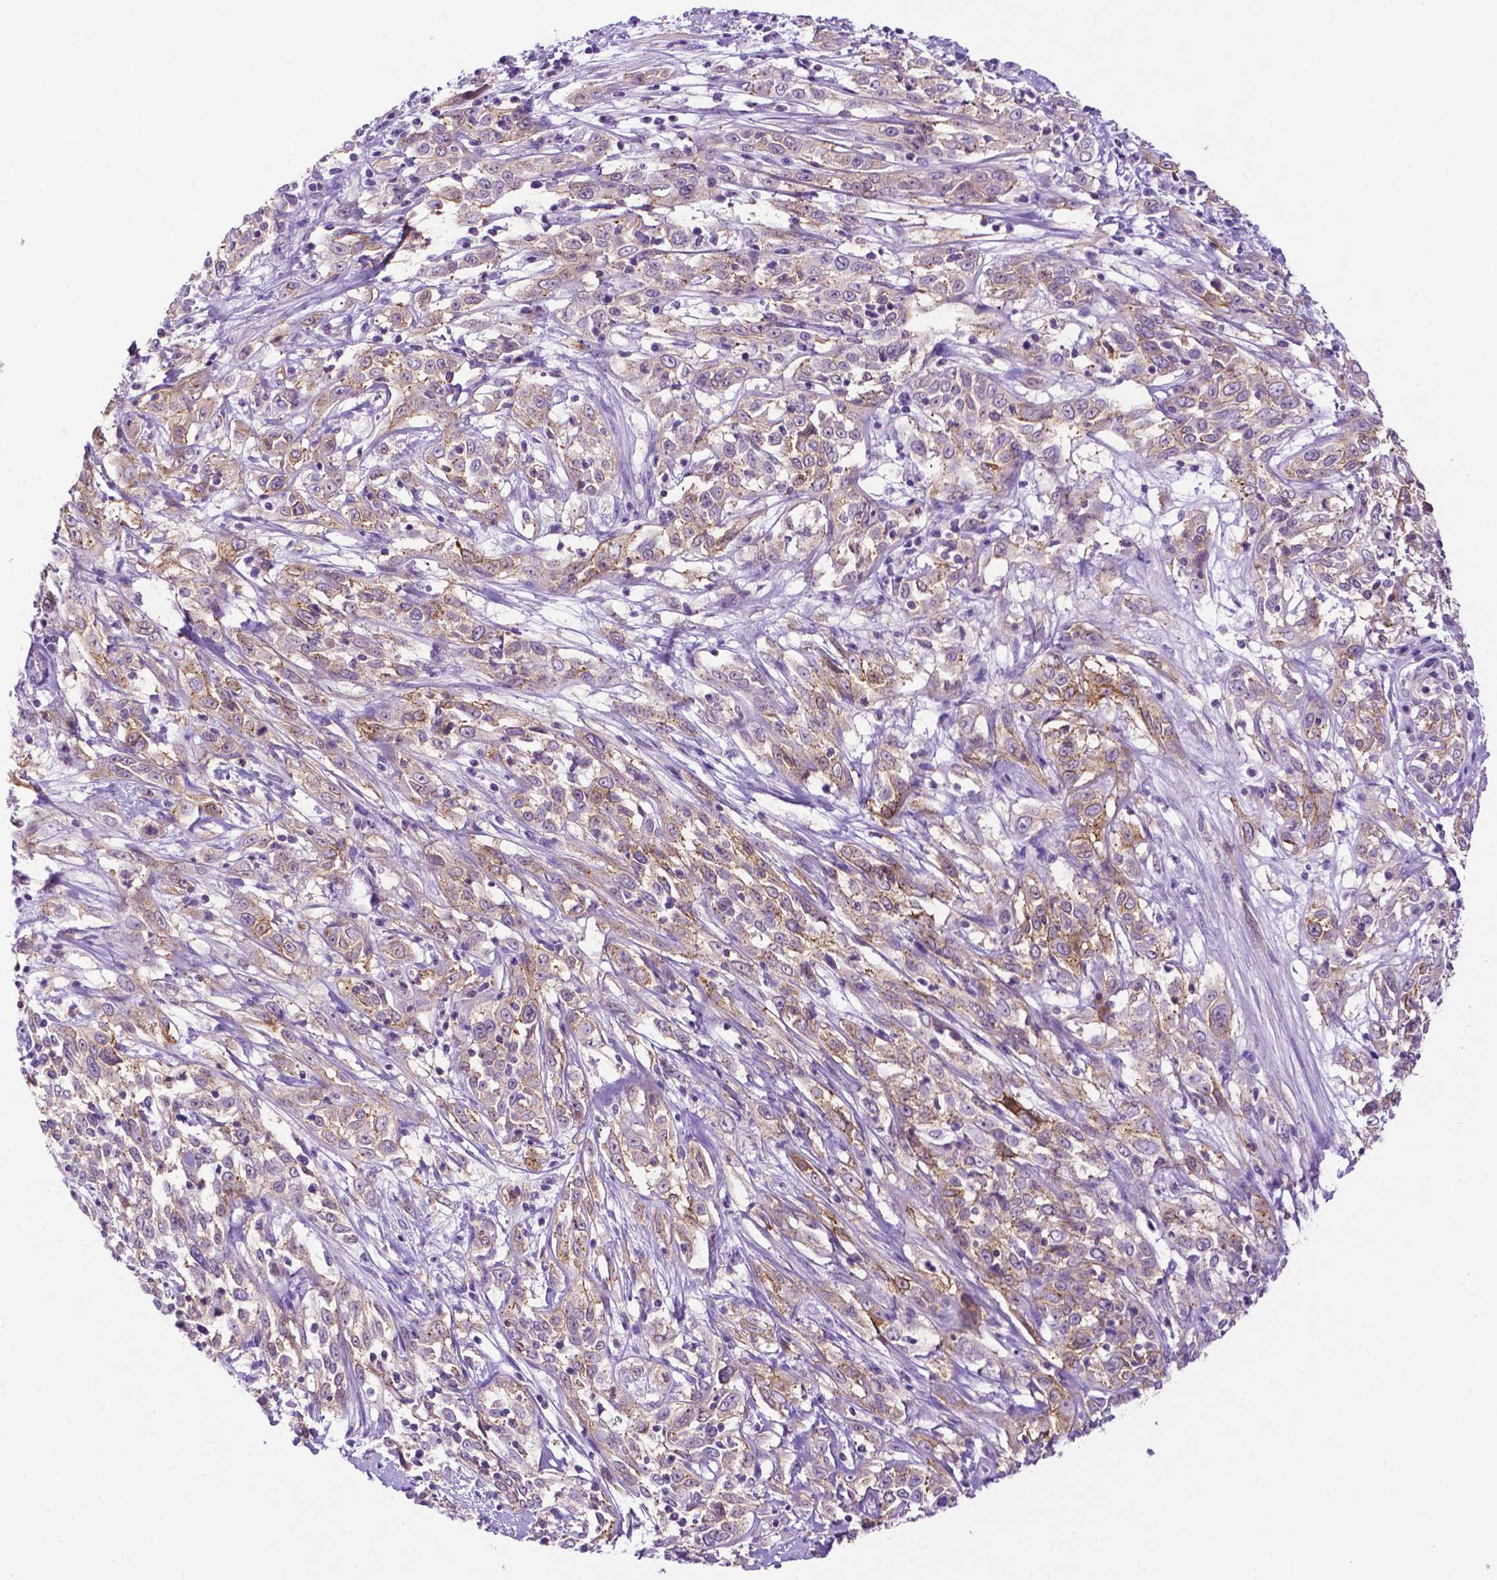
{"staining": {"intensity": "weak", "quantity": "25%-75%", "location": "cytoplasmic/membranous"}, "tissue": "cervical cancer", "cell_type": "Tumor cells", "image_type": "cancer", "snomed": [{"axis": "morphology", "description": "Adenocarcinoma, NOS"}, {"axis": "topography", "description": "Cervix"}], "caption": "A micrograph showing weak cytoplasmic/membranous expression in about 25%-75% of tumor cells in cervical cancer, as visualized by brown immunohistochemical staining.", "gene": "TACSTD2", "patient": {"sex": "female", "age": 40}}